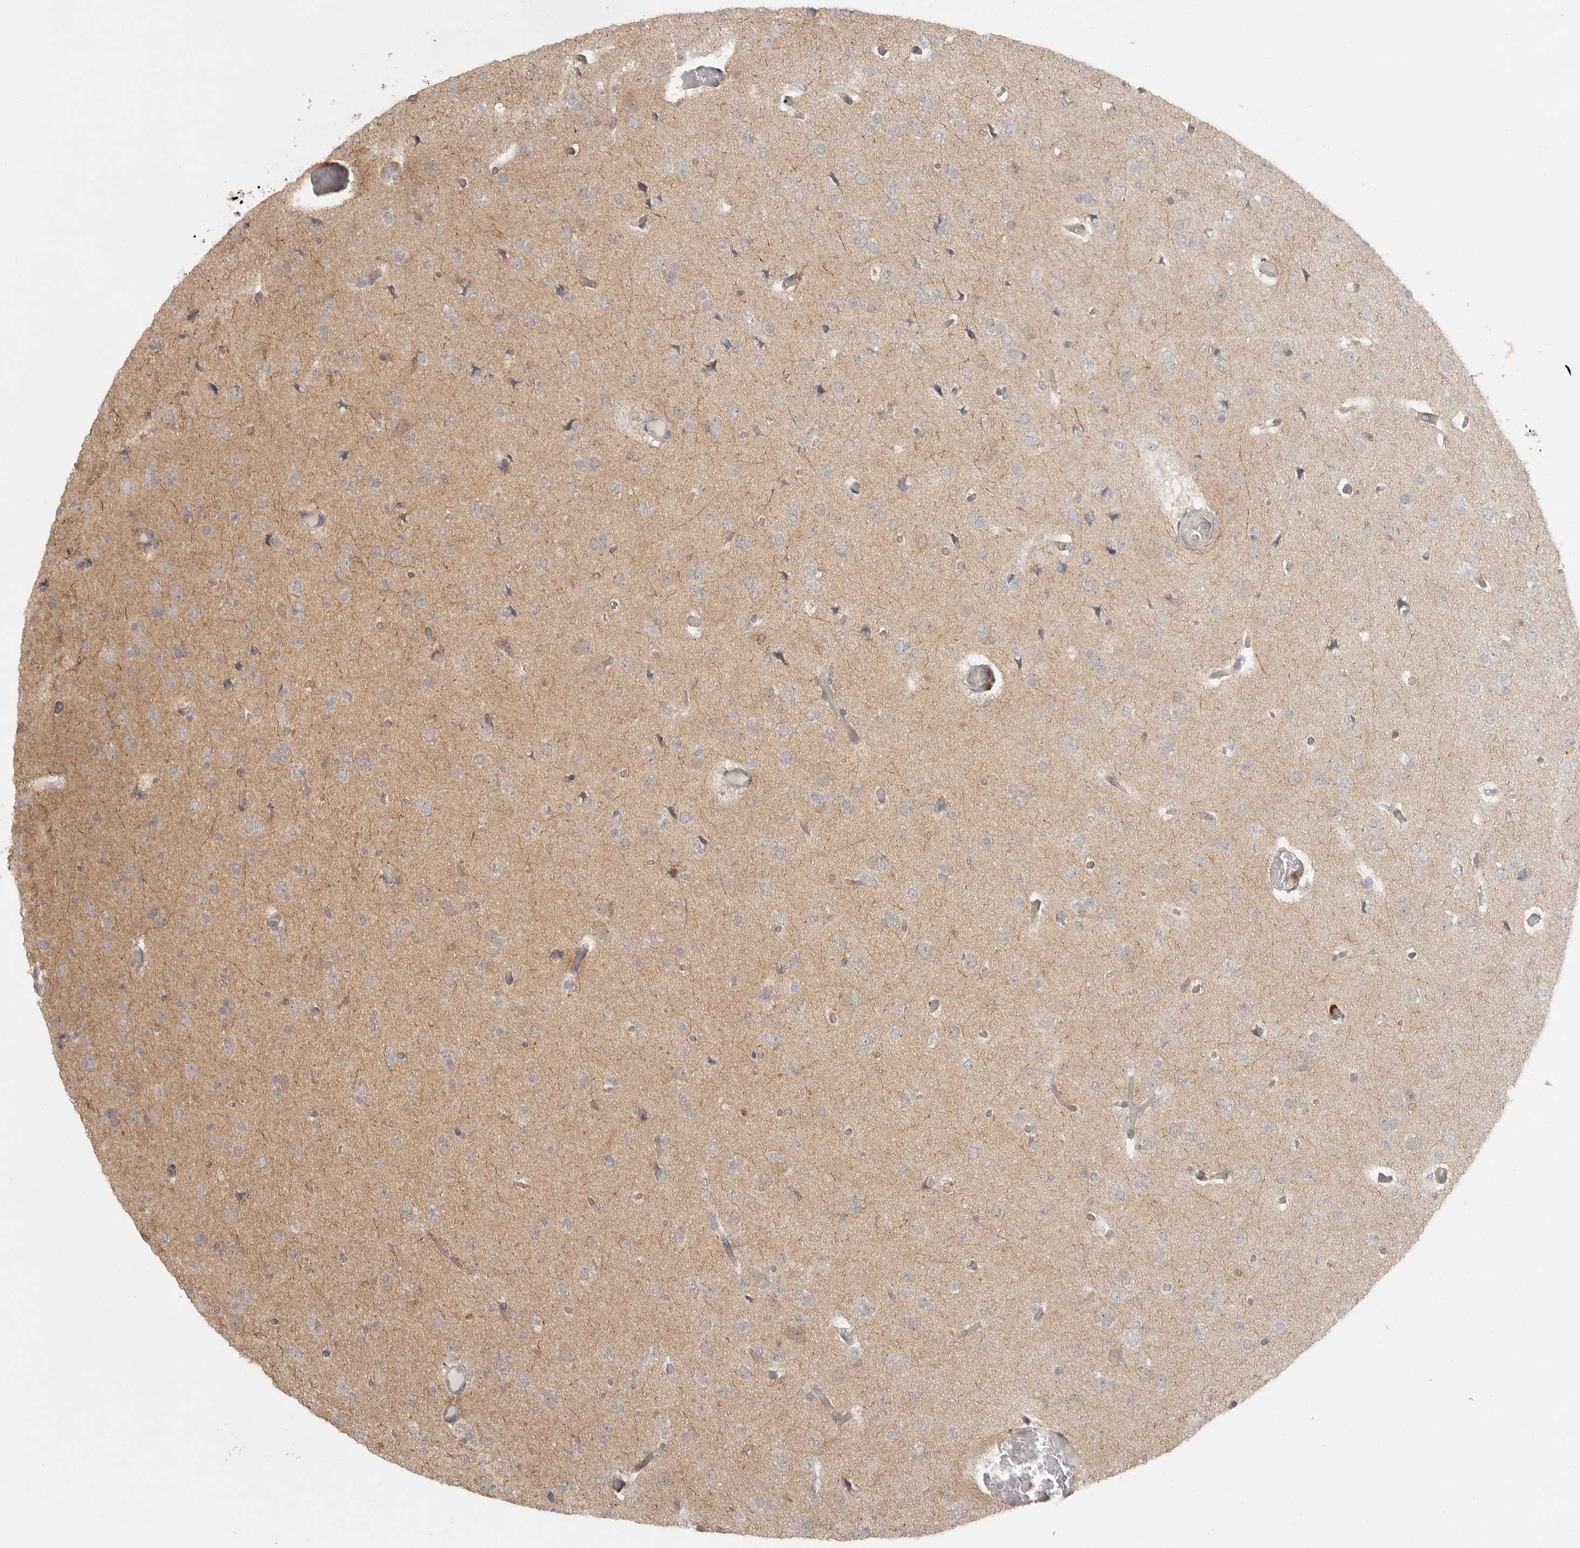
{"staining": {"intensity": "weak", "quantity": ">75%", "location": "cytoplasmic/membranous"}, "tissue": "glioma", "cell_type": "Tumor cells", "image_type": "cancer", "snomed": [{"axis": "morphology", "description": "Glioma, malignant, Low grade"}, {"axis": "topography", "description": "Brain"}], "caption": "Protein analysis of malignant low-grade glioma tissue reveals weak cytoplasmic/membranous staining in about >75% of tumor cells. The staining is performed using DAB (3,3'-diaminobenzidine) brown chromogen to label protein expression. The nuclei are counter-stained blue using hematoxylin.", "gene": "DBNL", "patient": {"sex": "female", "age": 22}}